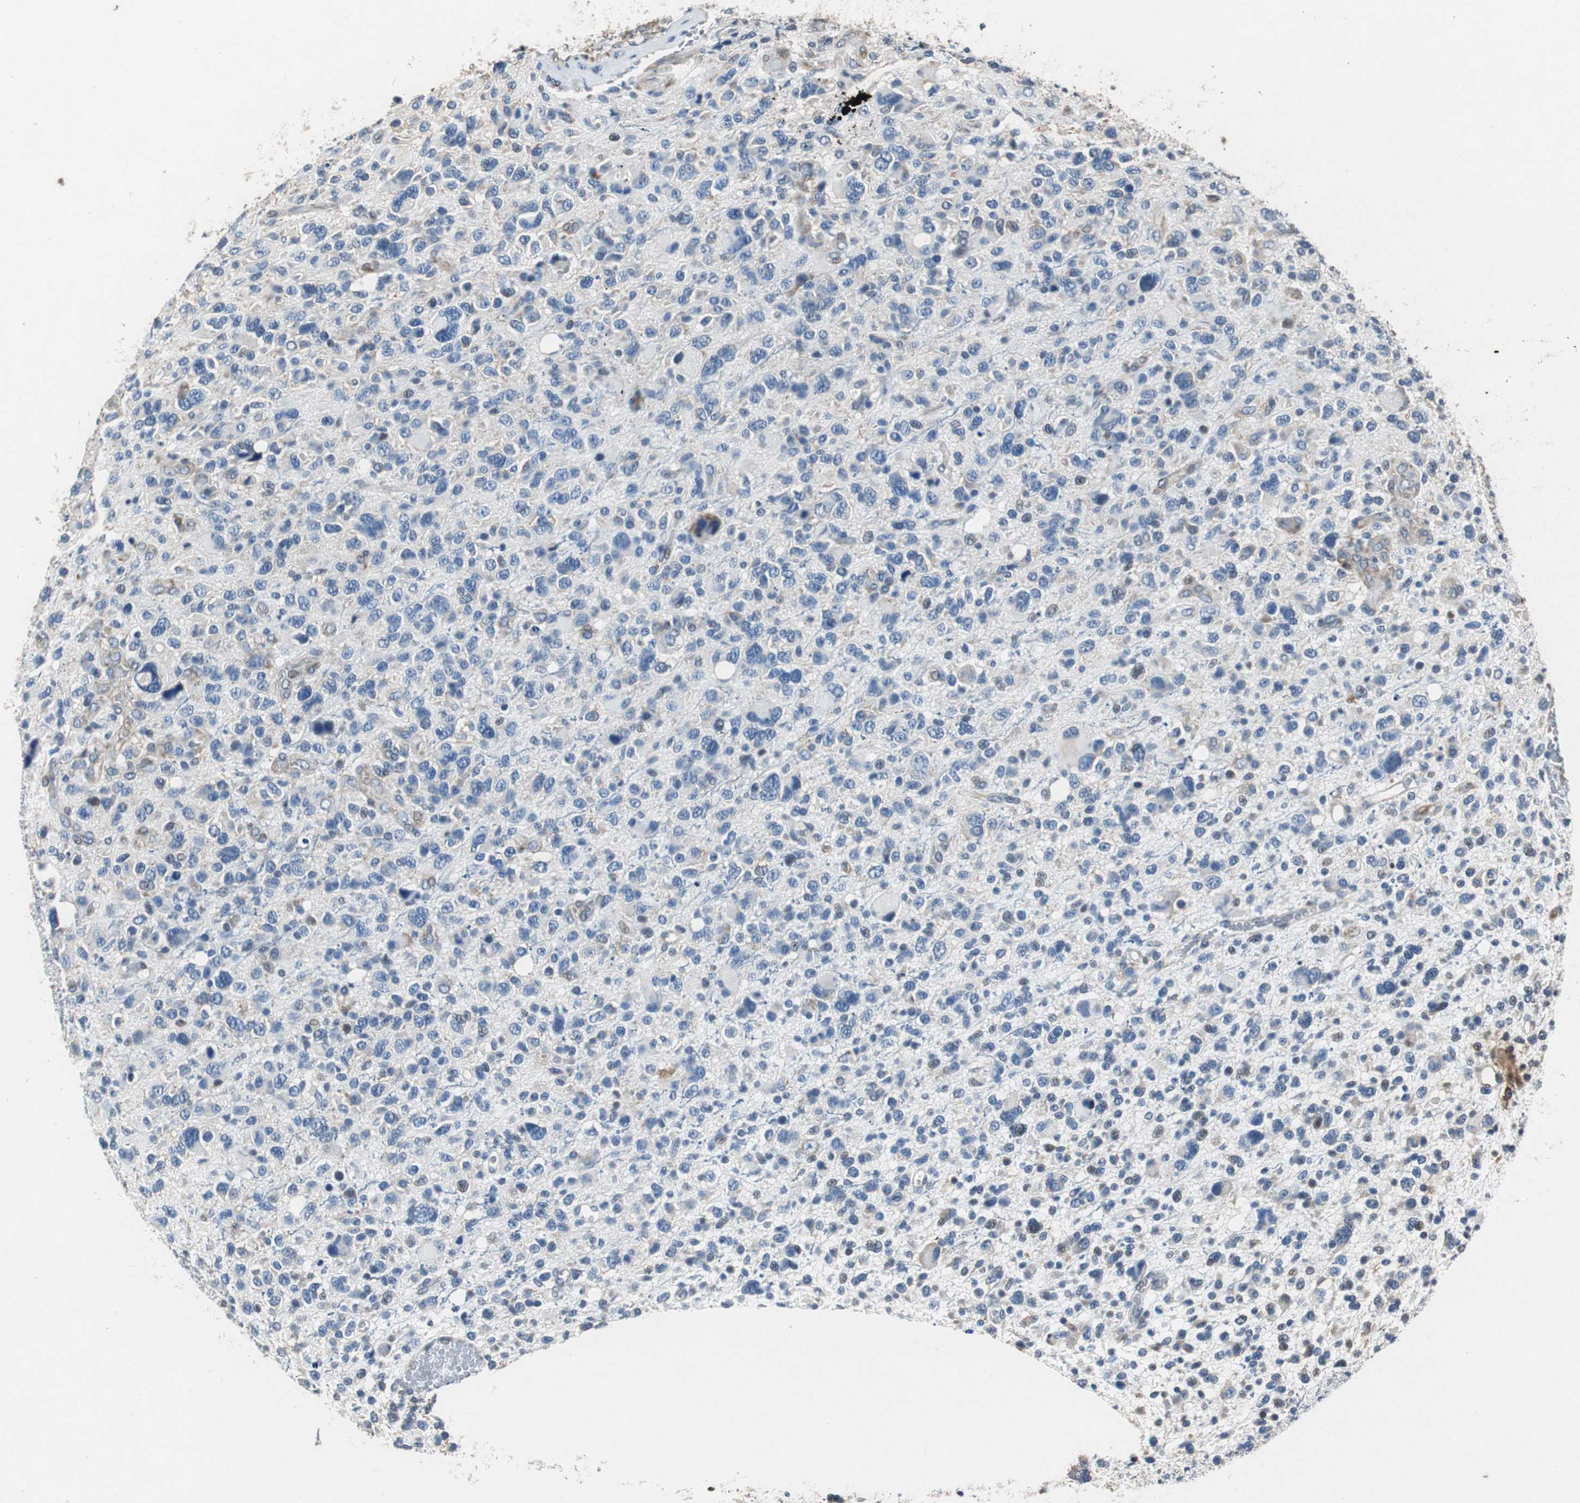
{"staining": {"intensity": "weak", "quantity": "<25%", "location": "cytoplasmic/membranous,nuclear"}, "tissue": "glioma", "cell_type": "Tumor cells", "image_type": "cancer", "snomed": [{"axis": "morphology", "description": "Glioma, malignant, High grade"}, {"axis": "topography", "description": "Brain"}], "caption": "IHC of human malignant glioma (high-grade) reveals no staining in tumor cells.", "gene": "RPL35", "patient": {"sex": "male", "age": 48}}